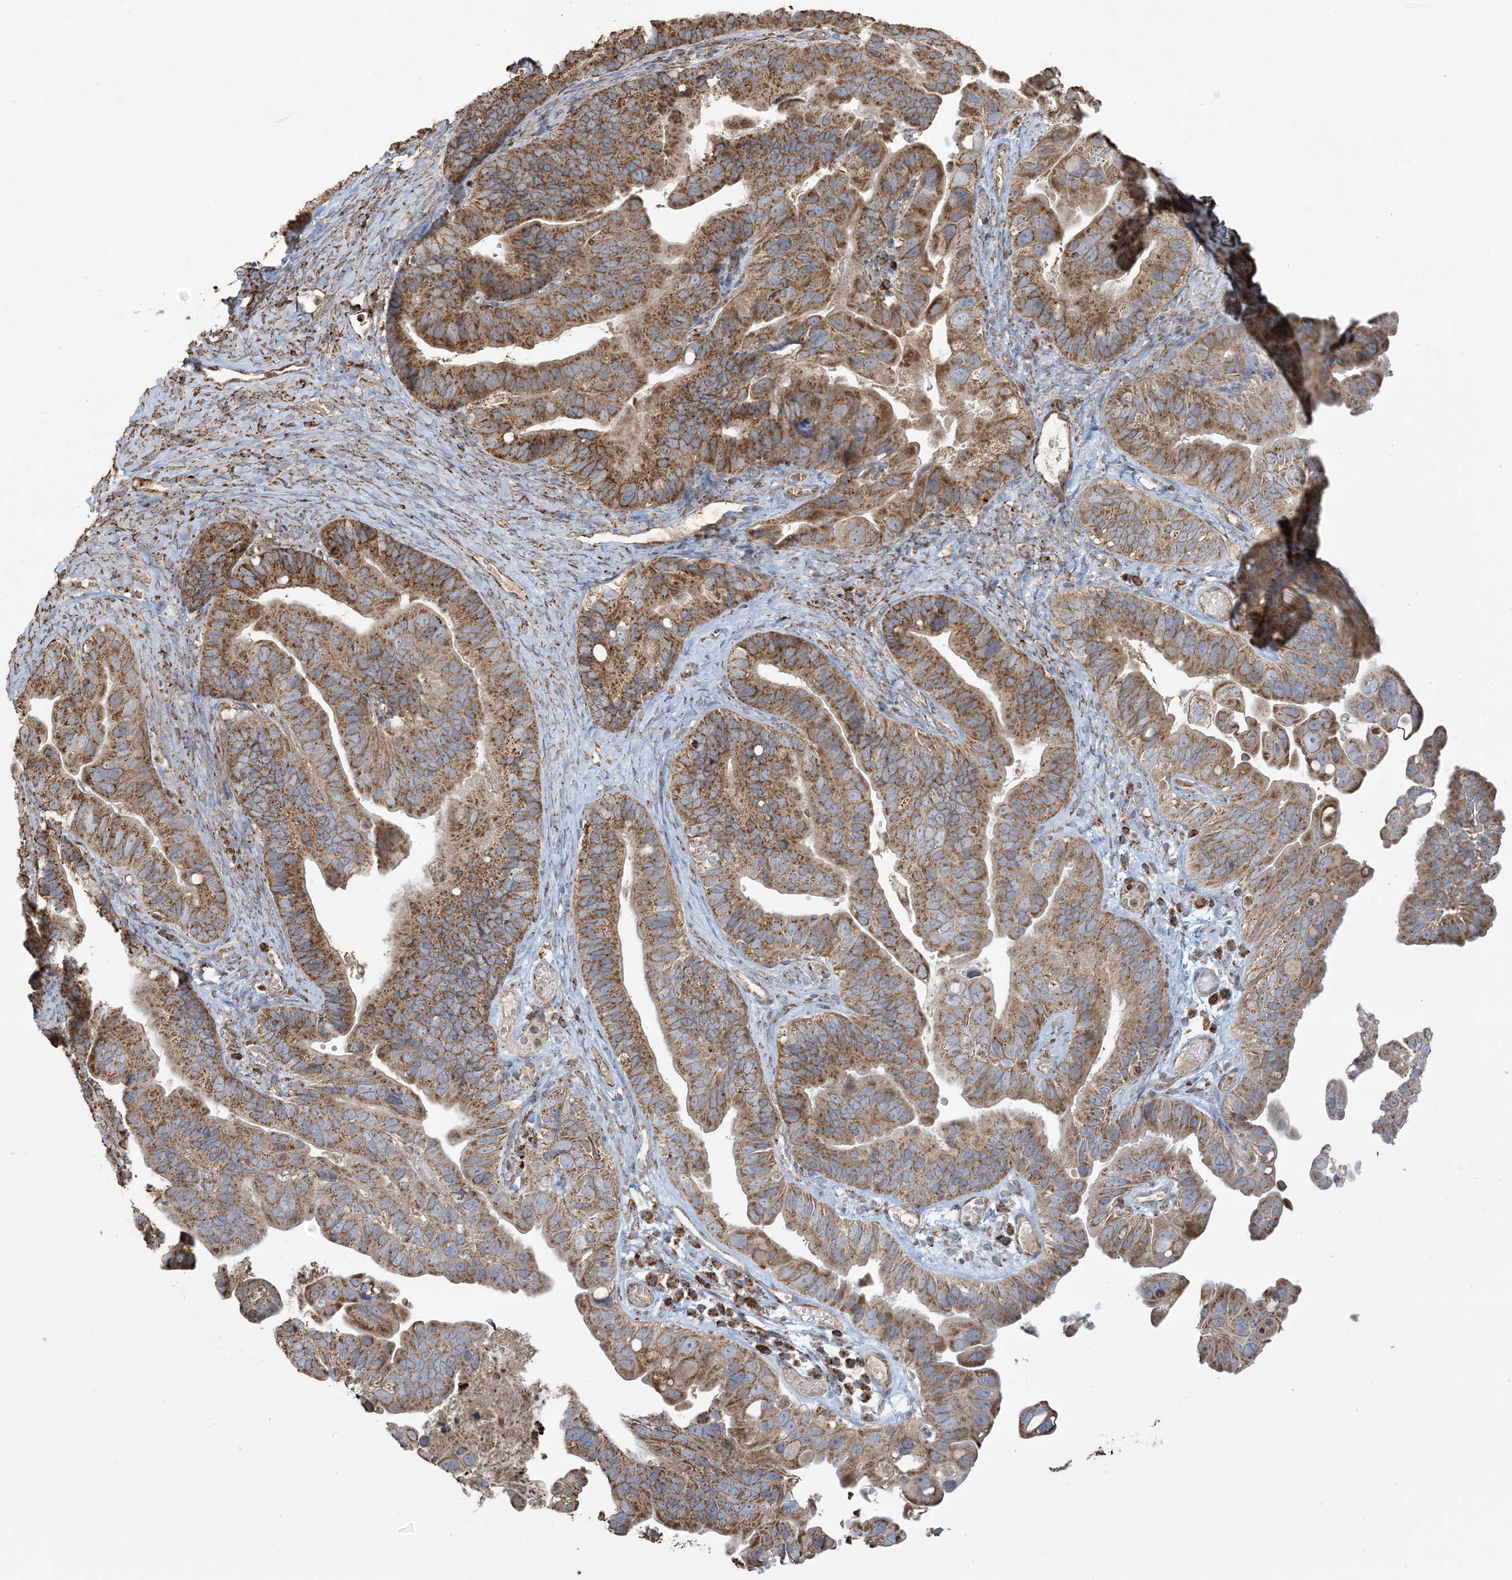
{"staining": {"intensity": "moderate", "quantity": ">75%", "location": "cytoplasmic/membranous"}, "tissue": "ovarian cancer", "cell_type": "Tumor cells", "image_type": "cancer", "snomed": [{"axis": "morphology", "description": "Cystadenocarcinoma, serous, NOS"}, {"axis": "topography", "description": "Ovary"}], "caption": "Moderate cytoplasmic/membranous staining is appreciated in approximately >75% of tumor cells in ovarian serous cystadenocarcinoma. (brown staining indicates protein expression, while blue staining denotes nuclei).", "gene": "AGA", "patient": {"sex": "female", "age": 56}}